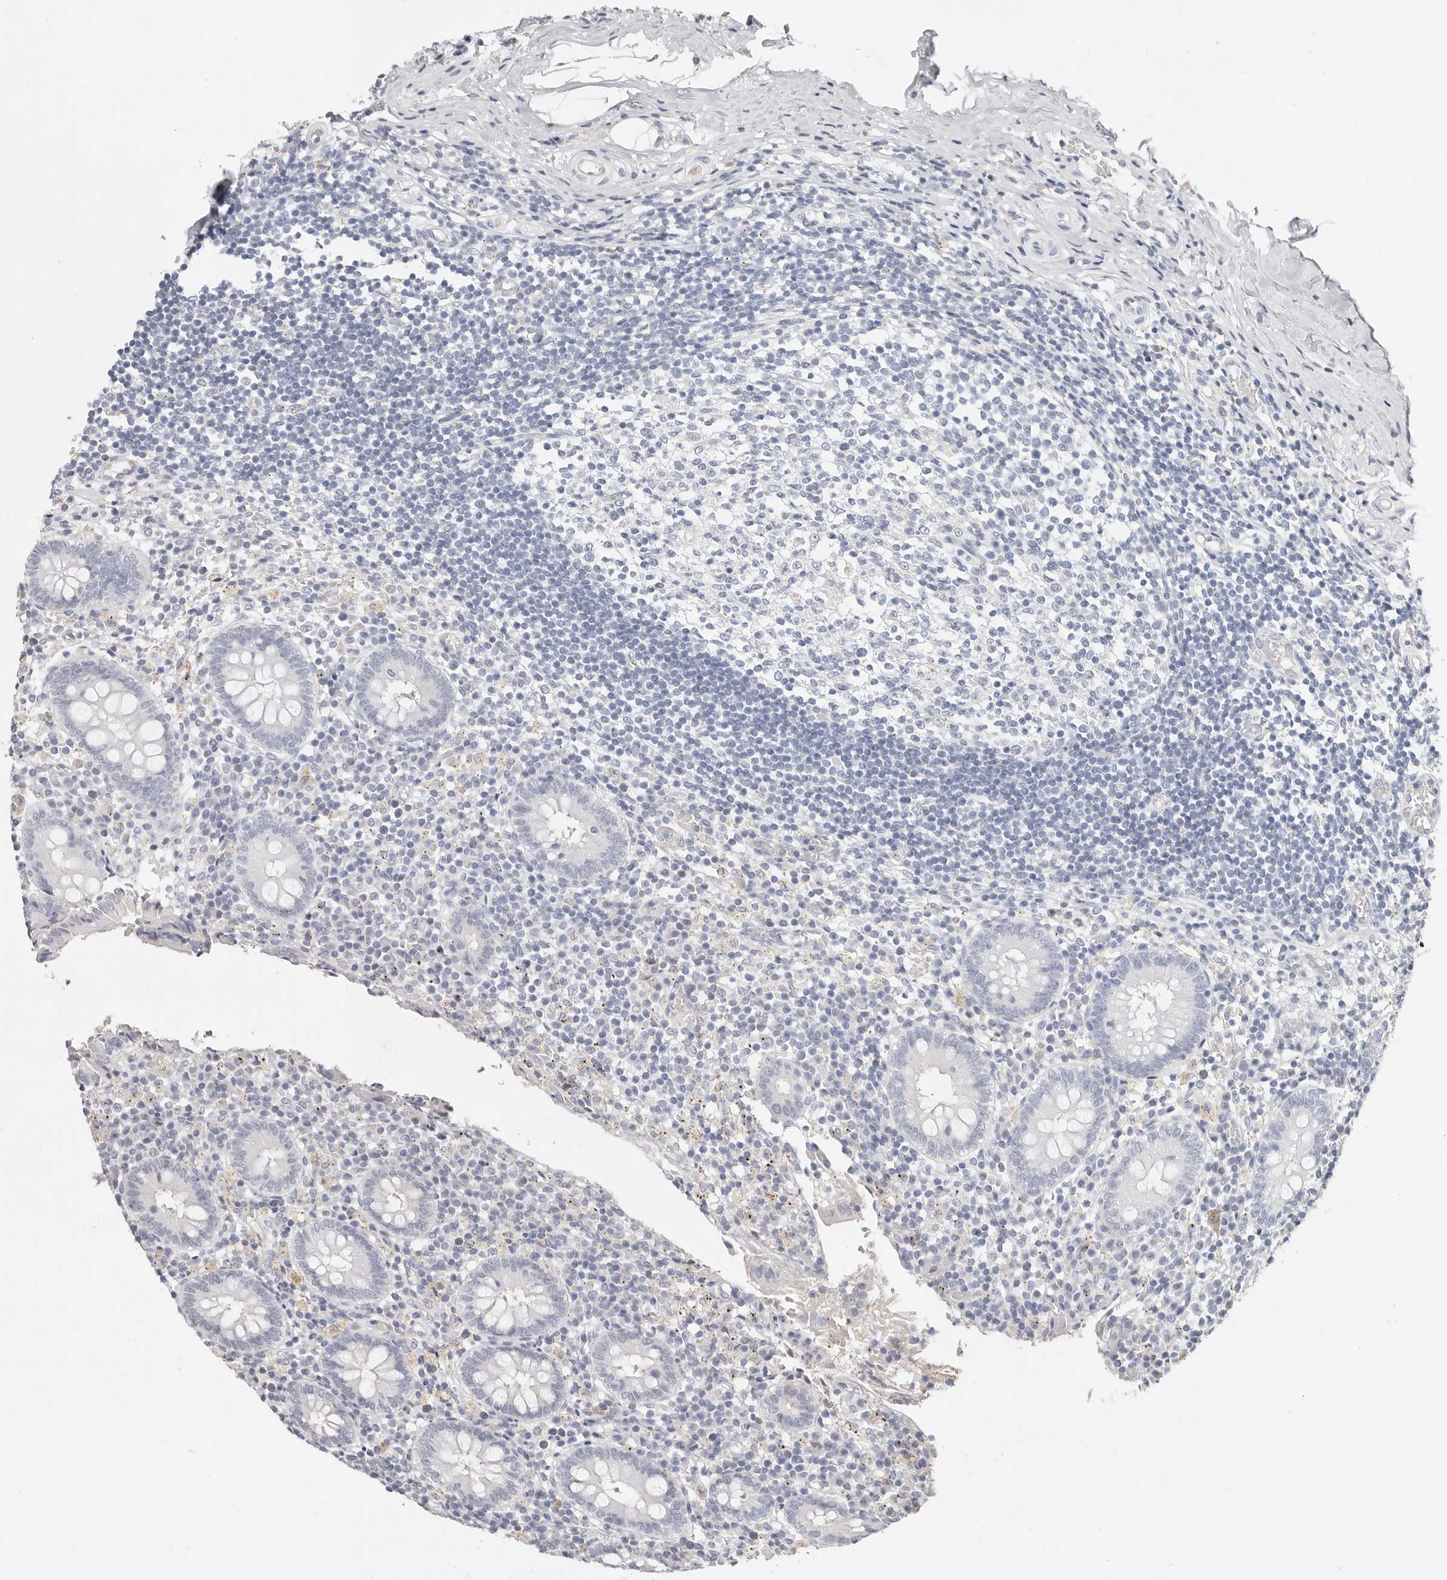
{"staining": {"intensity": "negative", "quantity": "none", "location": "none"}, "tissue": "appendix", "cell_type": "Glandular cells", "image_type": "normal", "snomed": [{"axis": "morphology", "description": "Normal tissue, NOS"}, {"axis": "topography", "description": "Appendix"}], "caption": "Immunohistochemistry (IHC) photomicrograph of normal appendix: human appendix stained with DAB (3,3'-diaminobenzidine) displays no significant protein staining in glandular cells. The staining is performed using DAB (3,3'-diaminobenzidine) brown chromogen with nuclei counter-stained in using hematoxylin.", "gene": "ZRANB1", "patient": {"sex": "female", "age": 17}}